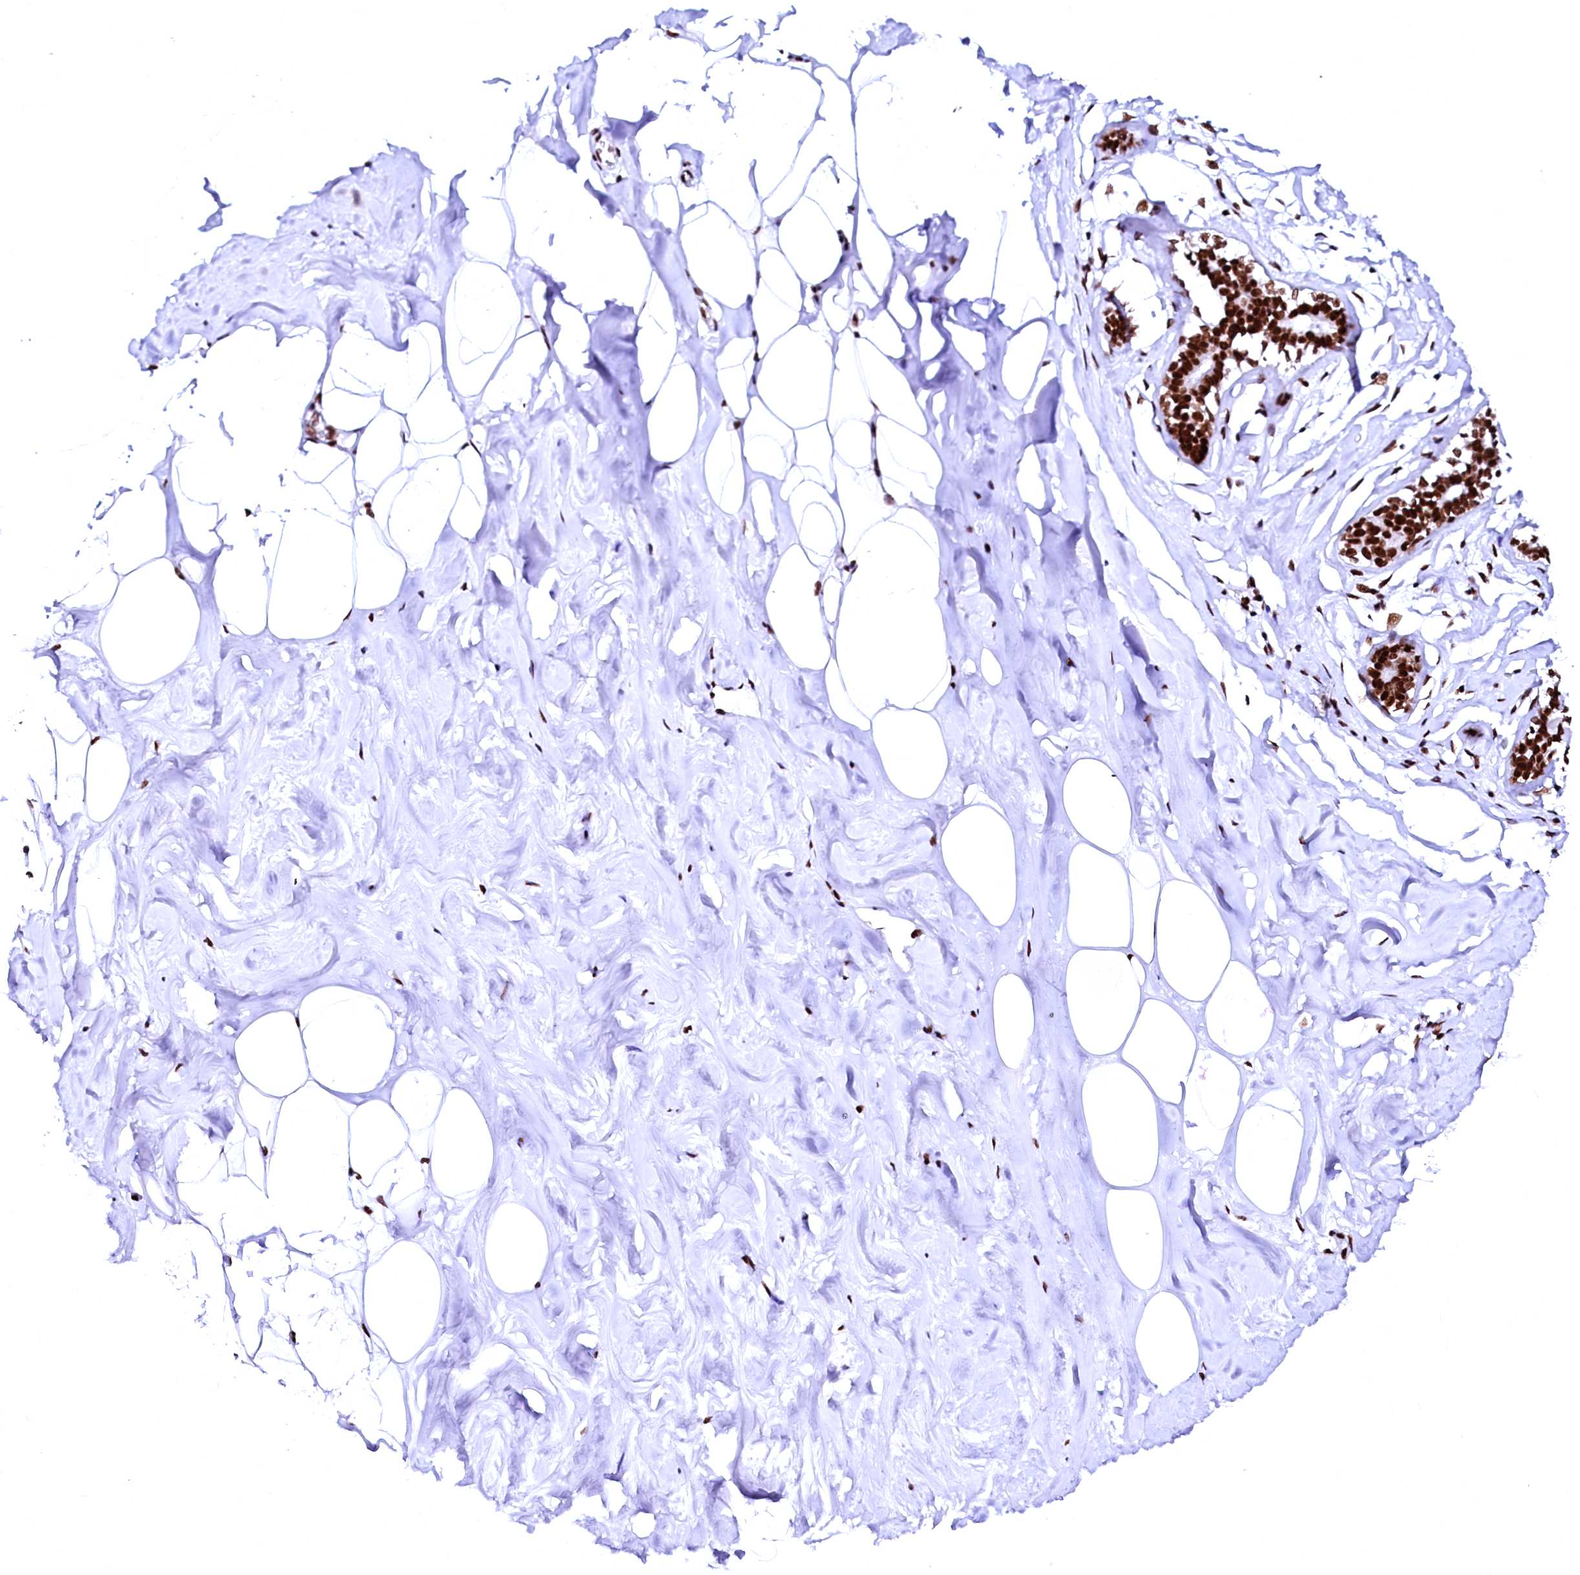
{"staining": {"intensity": "strong", "quantity": ">75%", "location": "nuclear"}, "tissue": "adipose tissue", "cell_type": "Adipocytes", "image_type": "normal", "snomed": [{"axis": "morphology", "description": "Normal tissue, NOS"}, {"axis": "morphology", "description": "Fibrosis, NOS"}, {"axis": "topography", "description": "Breast"}, {"axis": "topography", "description": "Adipose tissue"}], "caption": "Normal adipose tissue demonstrates strong nuclear positivity in approximately >75% of adipocytes.", "gene": "CPSF6", "patient": {"sex": "female", "age": 39}}